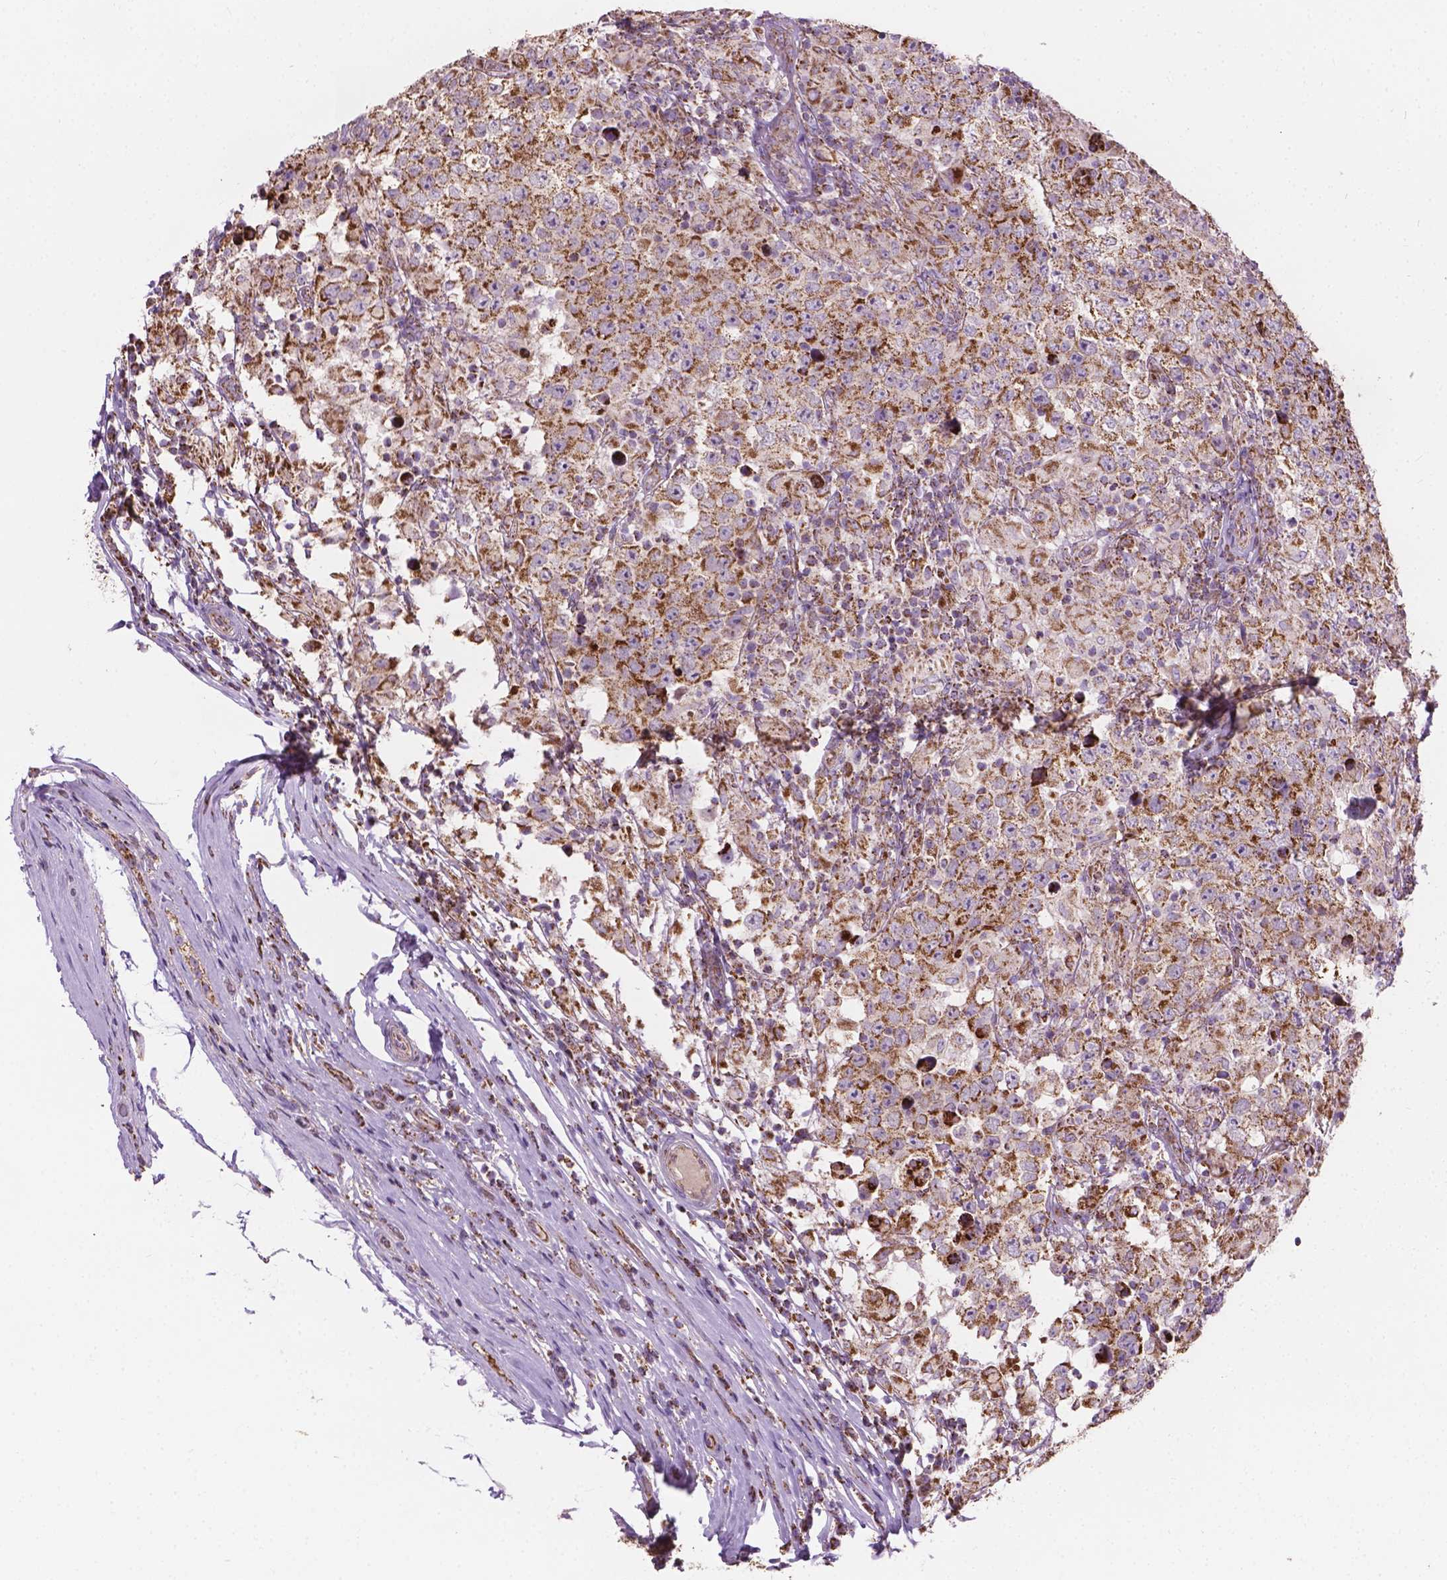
{"staining": {"intensity": "strong", "quantity": ">75%", "location": "cytoplasmic/membranous"}, "tissue": "testis cancer", "cell_type": "Tumor cells", "image_type": "cancer", "snomed": [{"axis": "morphology", "description": "Seminoma, NOS"}, {"axis": "morphology", "description": "Carcinoma, Embryonal, NOS"}, {"axis": "topography", "description": "Testis"}], "caption": "Strong cytoplasmic/membranous staining for a protein is appreciated in approximately >75% of tumor cells of testis cancer (embryonal carcinoma) using immunohistochemistry.", "gene": "PIBF1", "patient": {"sex": "male", "age": 41}}